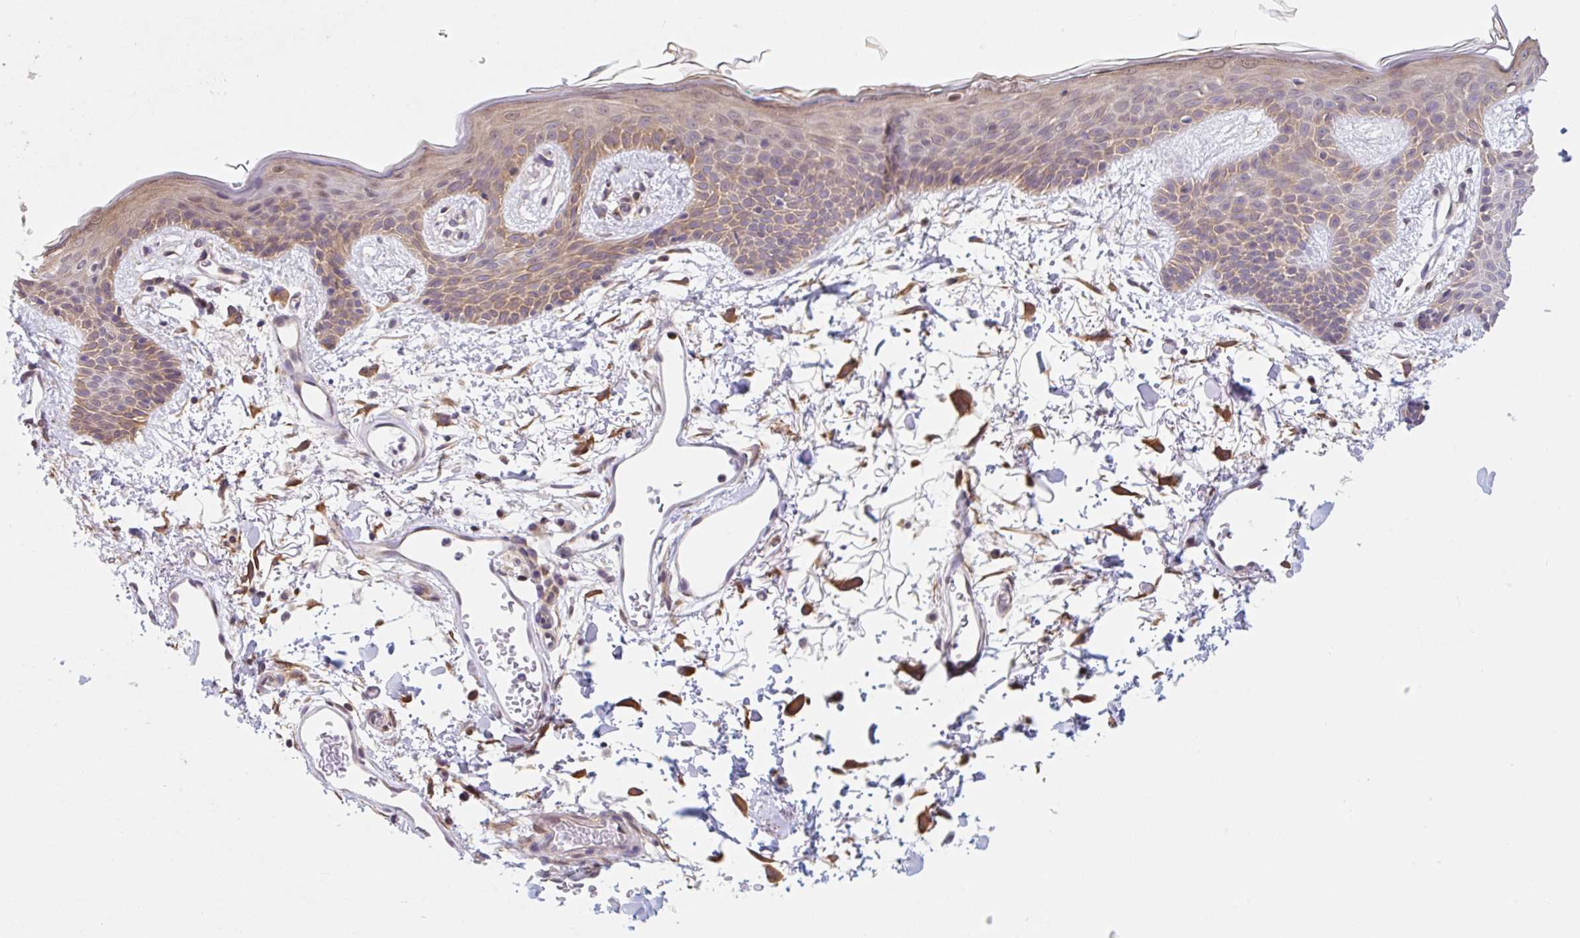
{"staining": {"intensity": "moderate", "quantity": ">75%", "location": "cytoplasmic/membranous"}, "tissue": "skin", "cell_type": "Fibroblasts", "image_type": "normal", "snomed": [{"axis": "morphology", "description": "Normal tissue, NOS"}, {"axis": "topography", "description": "Skin"}], "caption": "This image reveals immunohistochemistry (IHC) staining of benign human skin, with medium moderate cytoplasmic/membranous staining in approximately >75% of fibroblasts.", "gene": "TBPL2", "patient": {"sex": "male", "age": 79}}